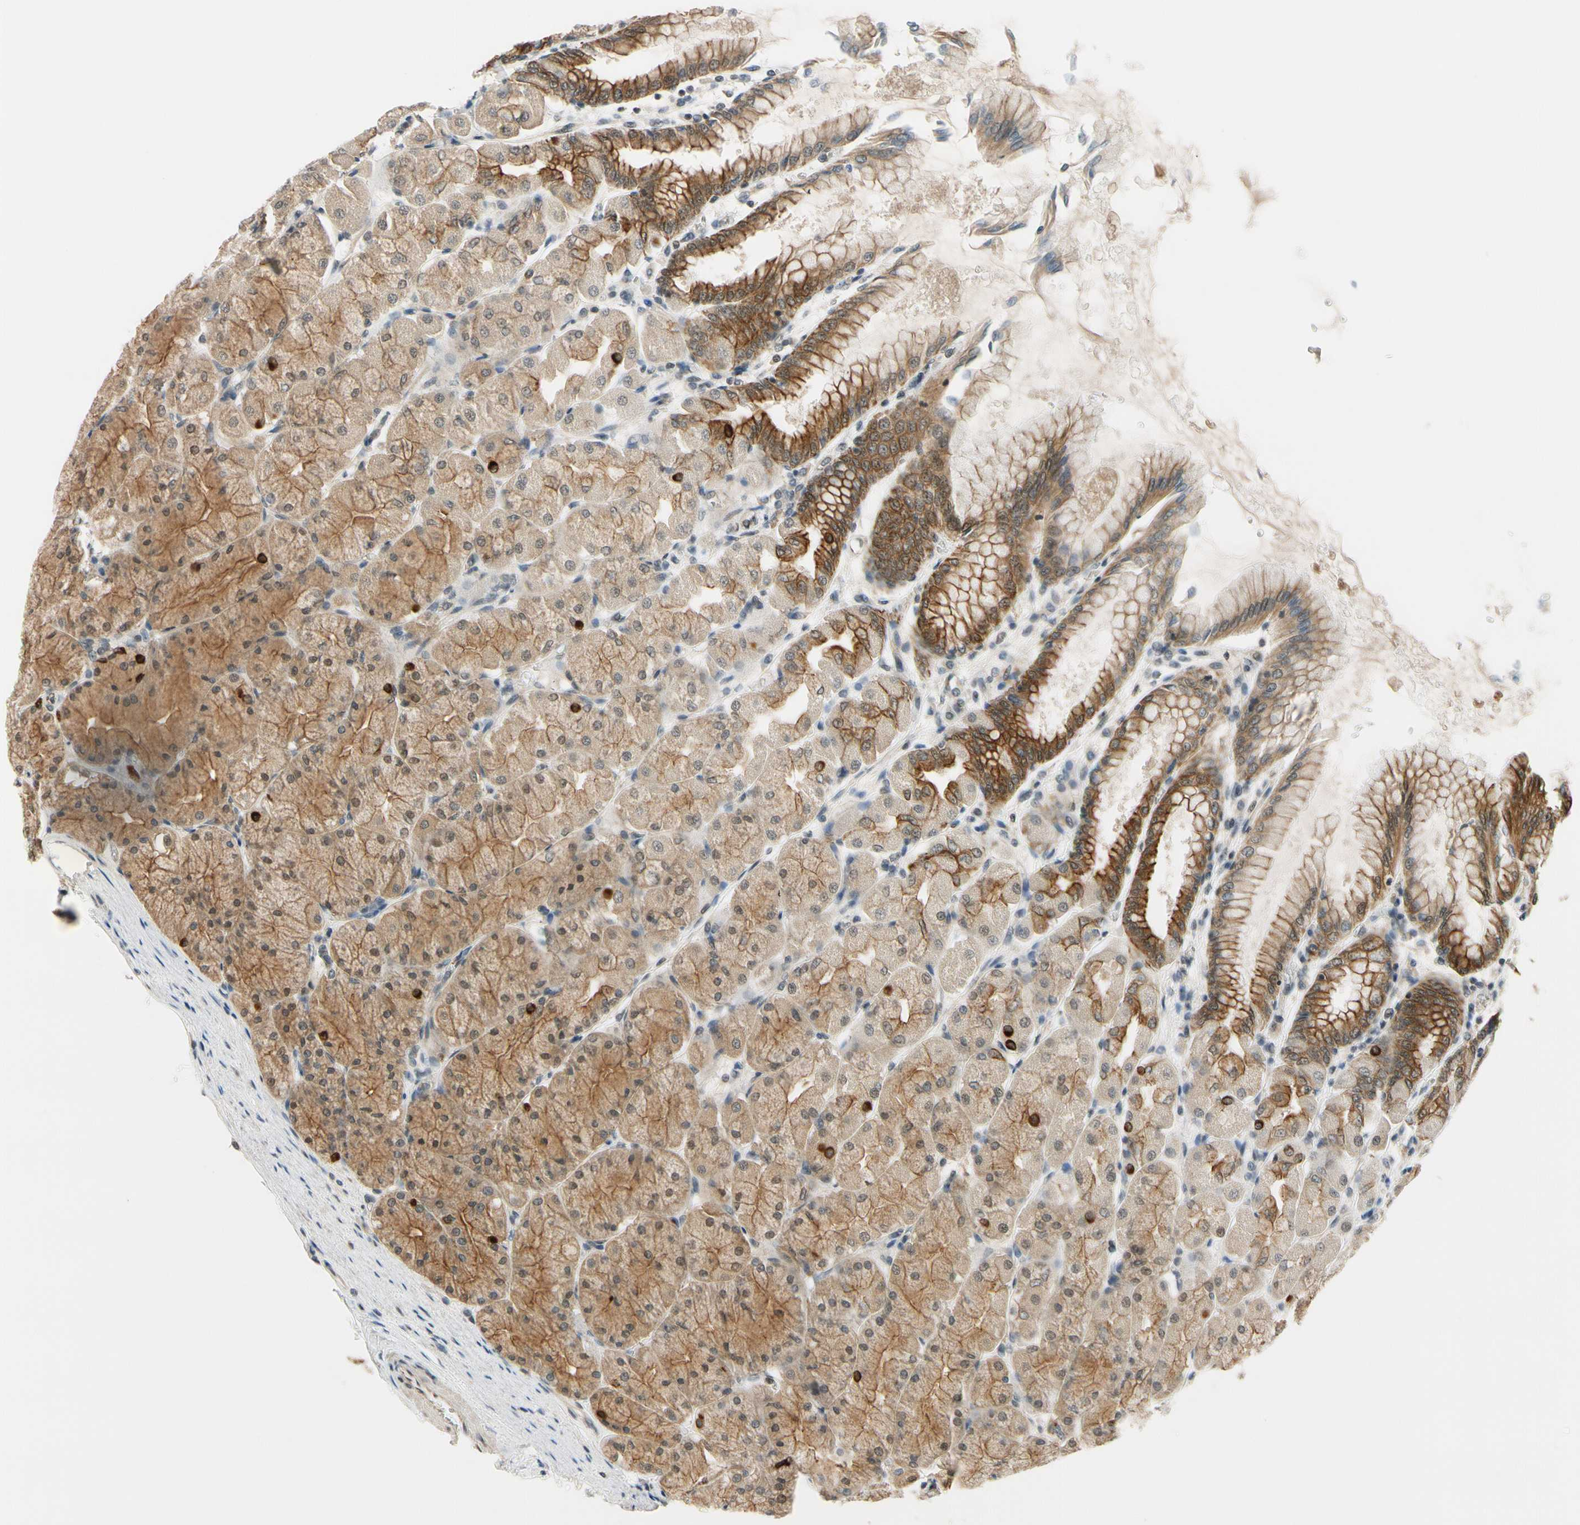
{"staining": {"intensity": "strong", "quantity": ">75%", "location": "cytoplasmic/membranous,nuclear"}, "tissue": "stomach", "cell_type": "Glandular cells", "image_type": "normal", "snomed": [{"axis": "morphology", "description": "Normal tissue, NOS"}, {"axis": "topography", "description": "Stomach, upper"}], "caption": "This is an image of immunohistochemistry staining of normal stomach, which shows strong expression in the cytoplasmic/membranous,nuclear of glandular cells.", "gene": "TAF12", "patient": {"sex": "female", "age": 56}}